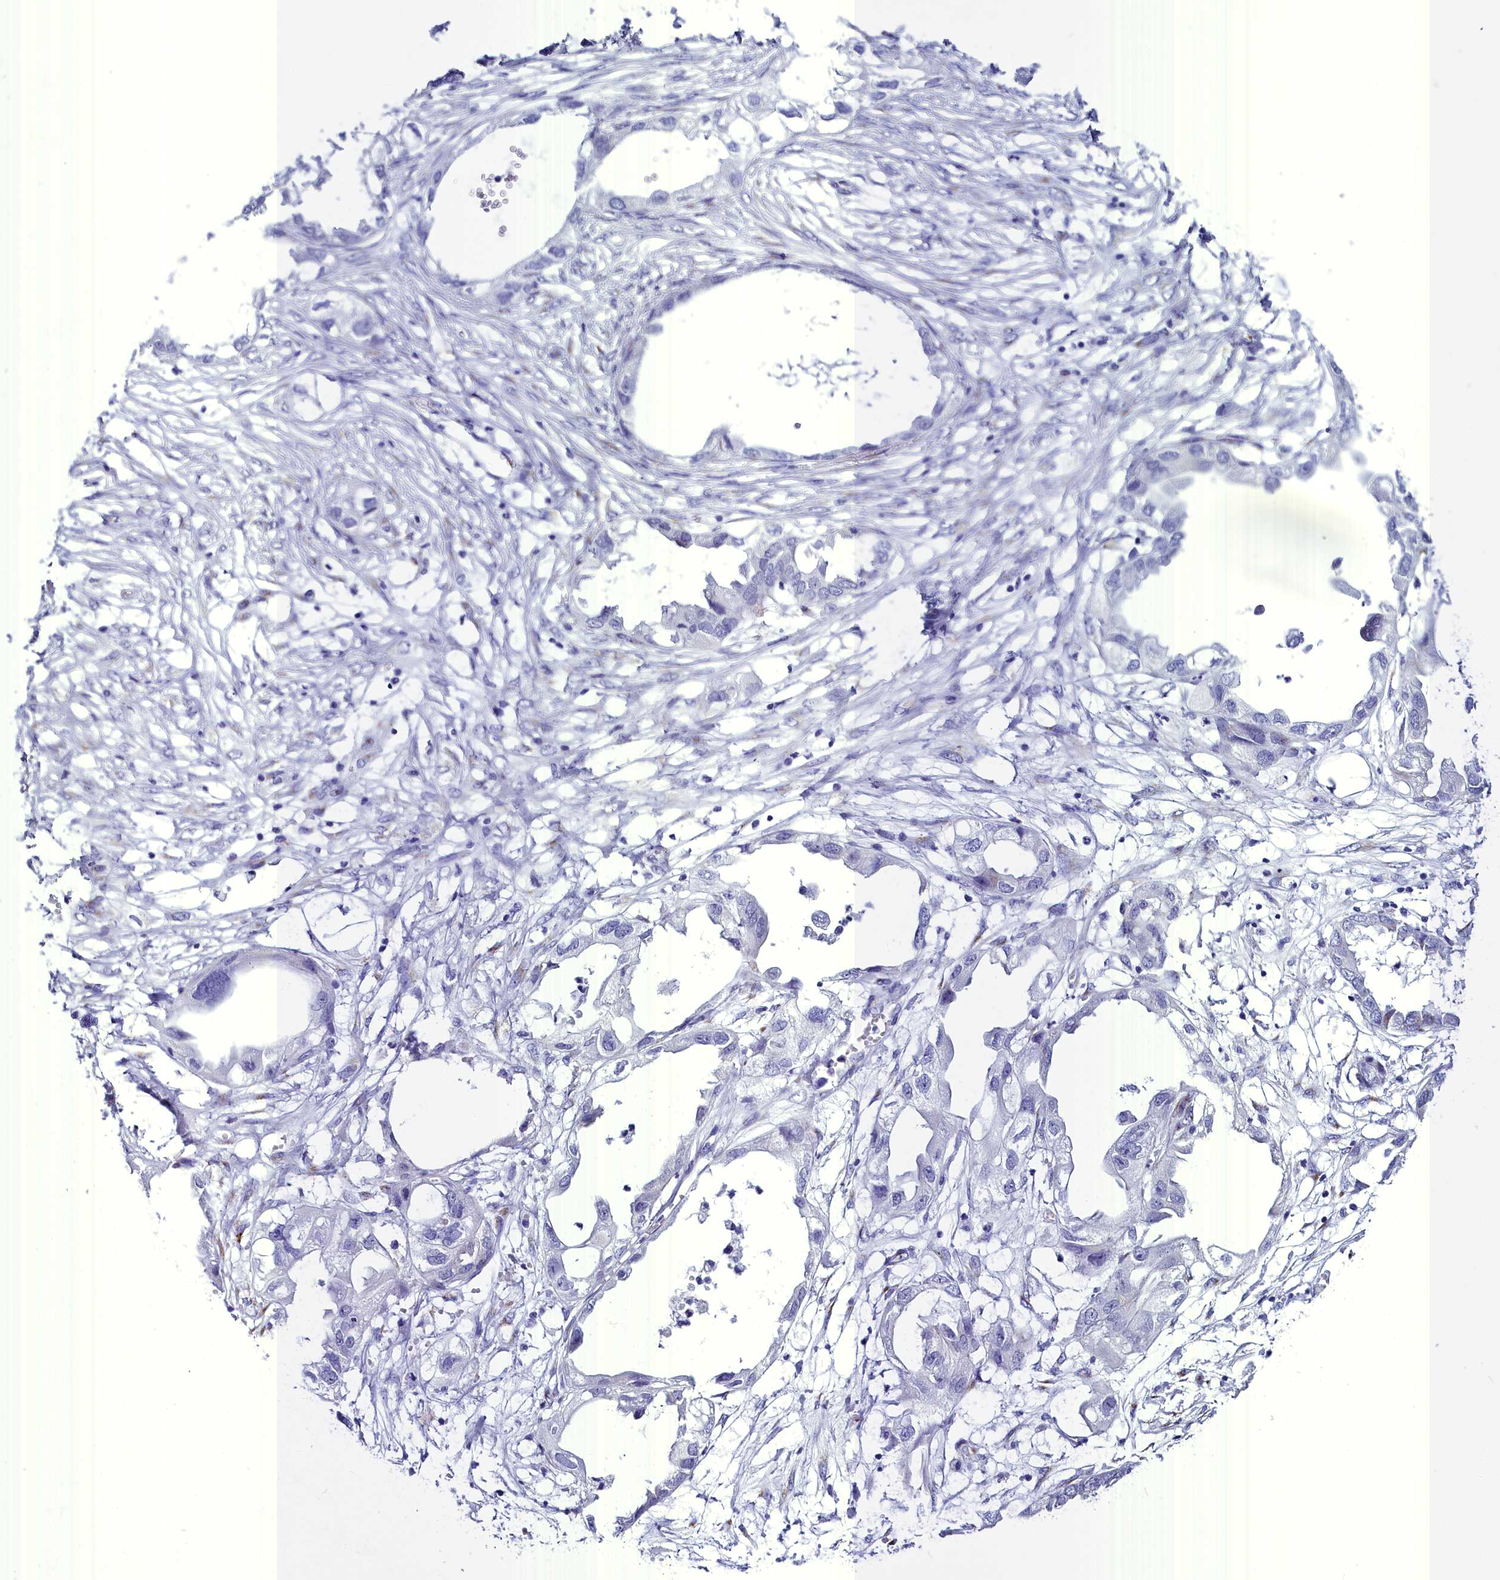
{"staining": {"intensity": "negative", "quantity": "none", "location": "none"}, "tissue": "endometrial cancer", "cell_type": "Tumor cells", "image_type": "cancer", "snomed": [{"axis": "morphology", "description": "Adenocarcinoma, NOS"}, {"axis": "morphology", "description": "Adenocarcinoma, metastatic, NOS"}, {"axis": "topography", "description": "Adipose tissue"}, {"axis": "topography", "description": "Endometrium"}], "caption": "Tumor cells are negative for brown protein staining in endometrial metastatic adenocarcinoma.", "gene": "AP3B2", "patient": {"sex": "female", "age": 67}}